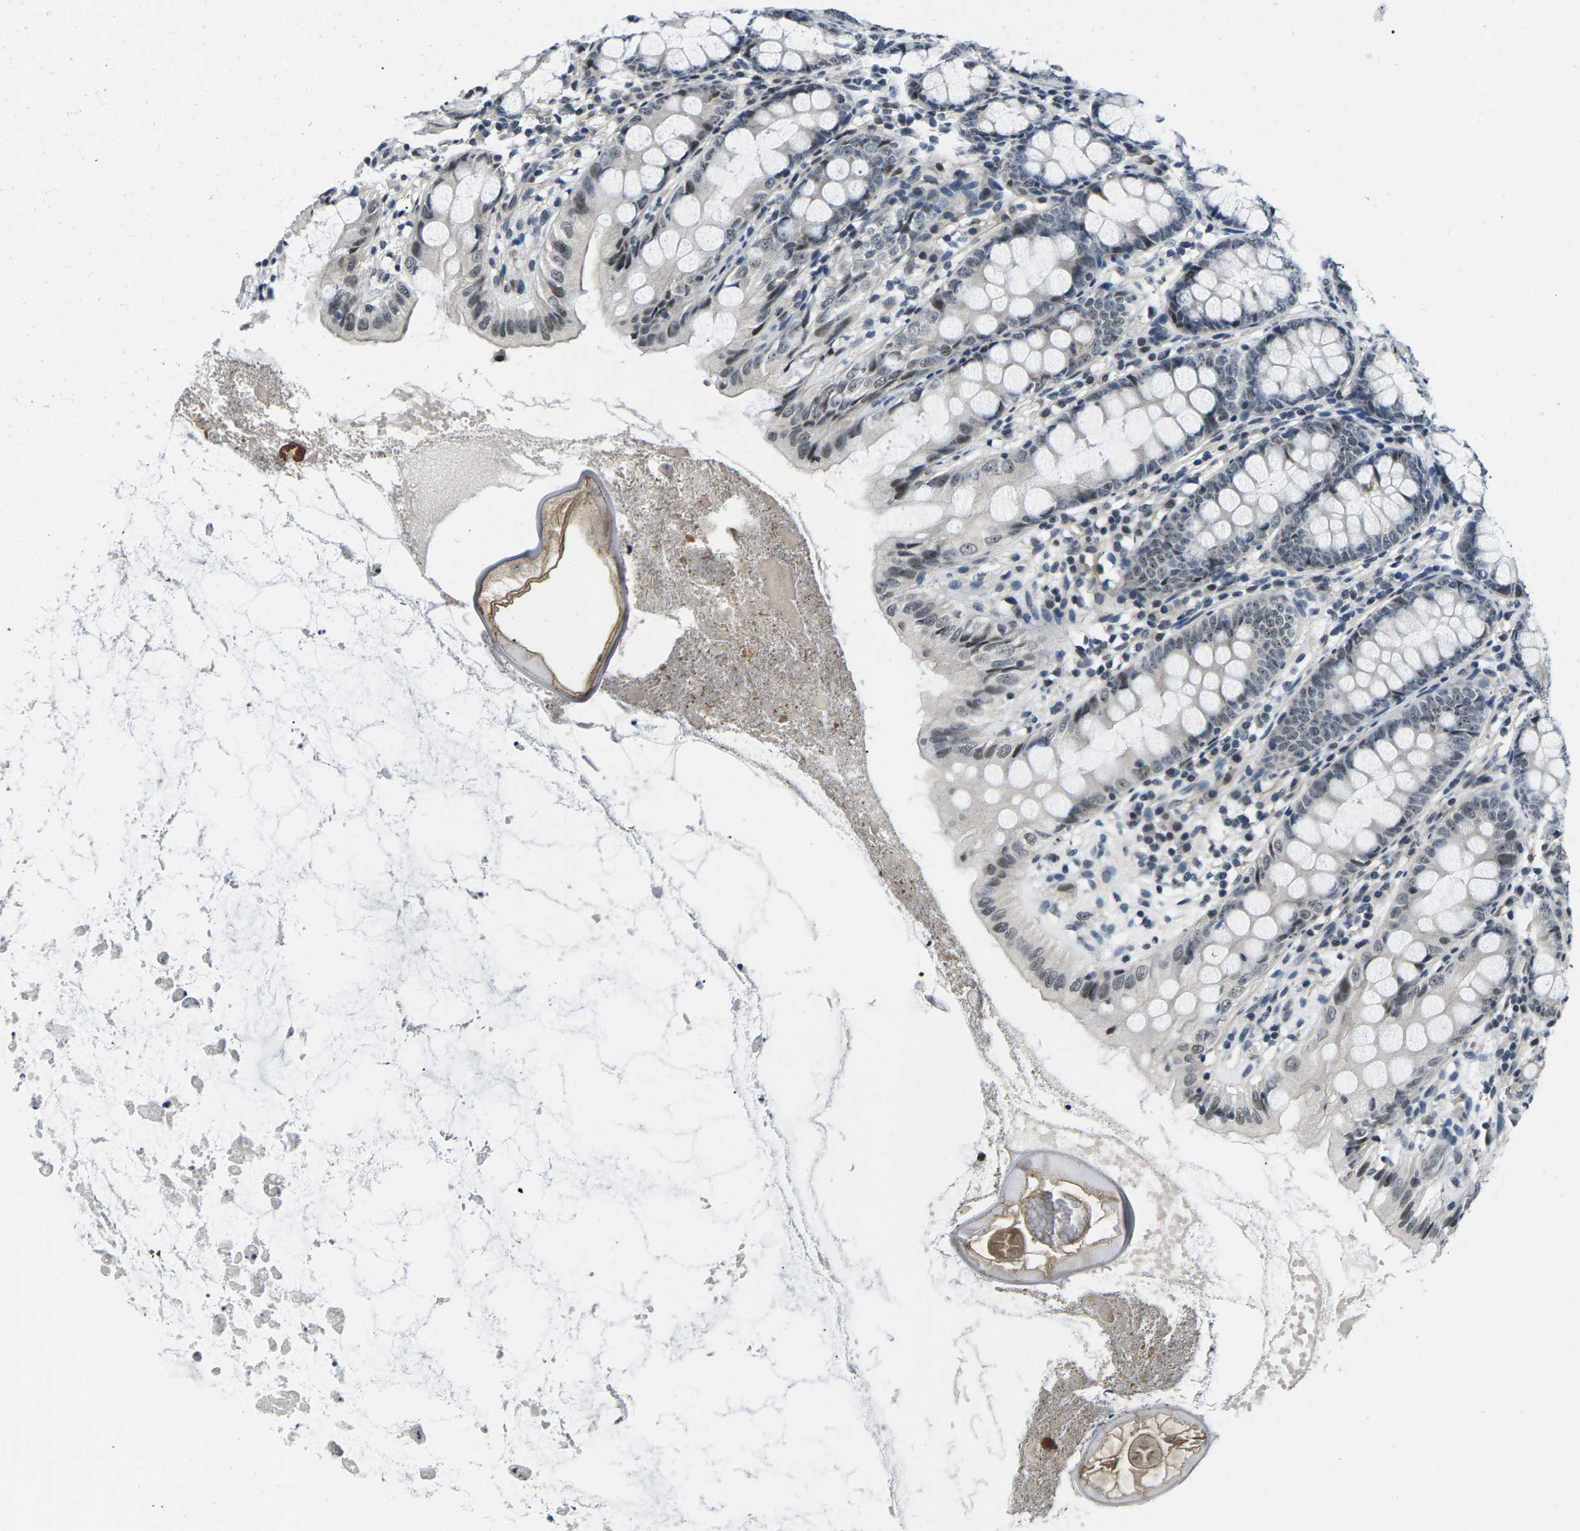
{"staining": {"intensity": "weak", "quantity": "<25%", "location": "nuclear"}, "tissue": "appendix", "cell_type": "Glandular cells", "image_type": "normal", "snomed": [{"axis": "morphology", "description": "Normal tissue, NOS"}, {"axis": "topography", "description": "Appendix"}], "caption": "Protein analysis of normal appendix exhibits no significant positivity in glandular cells. (DAB IHC with hematoxylin counter stain).", "gene": "NSRP1", "patient": {"sex": "female", "age": 77}}